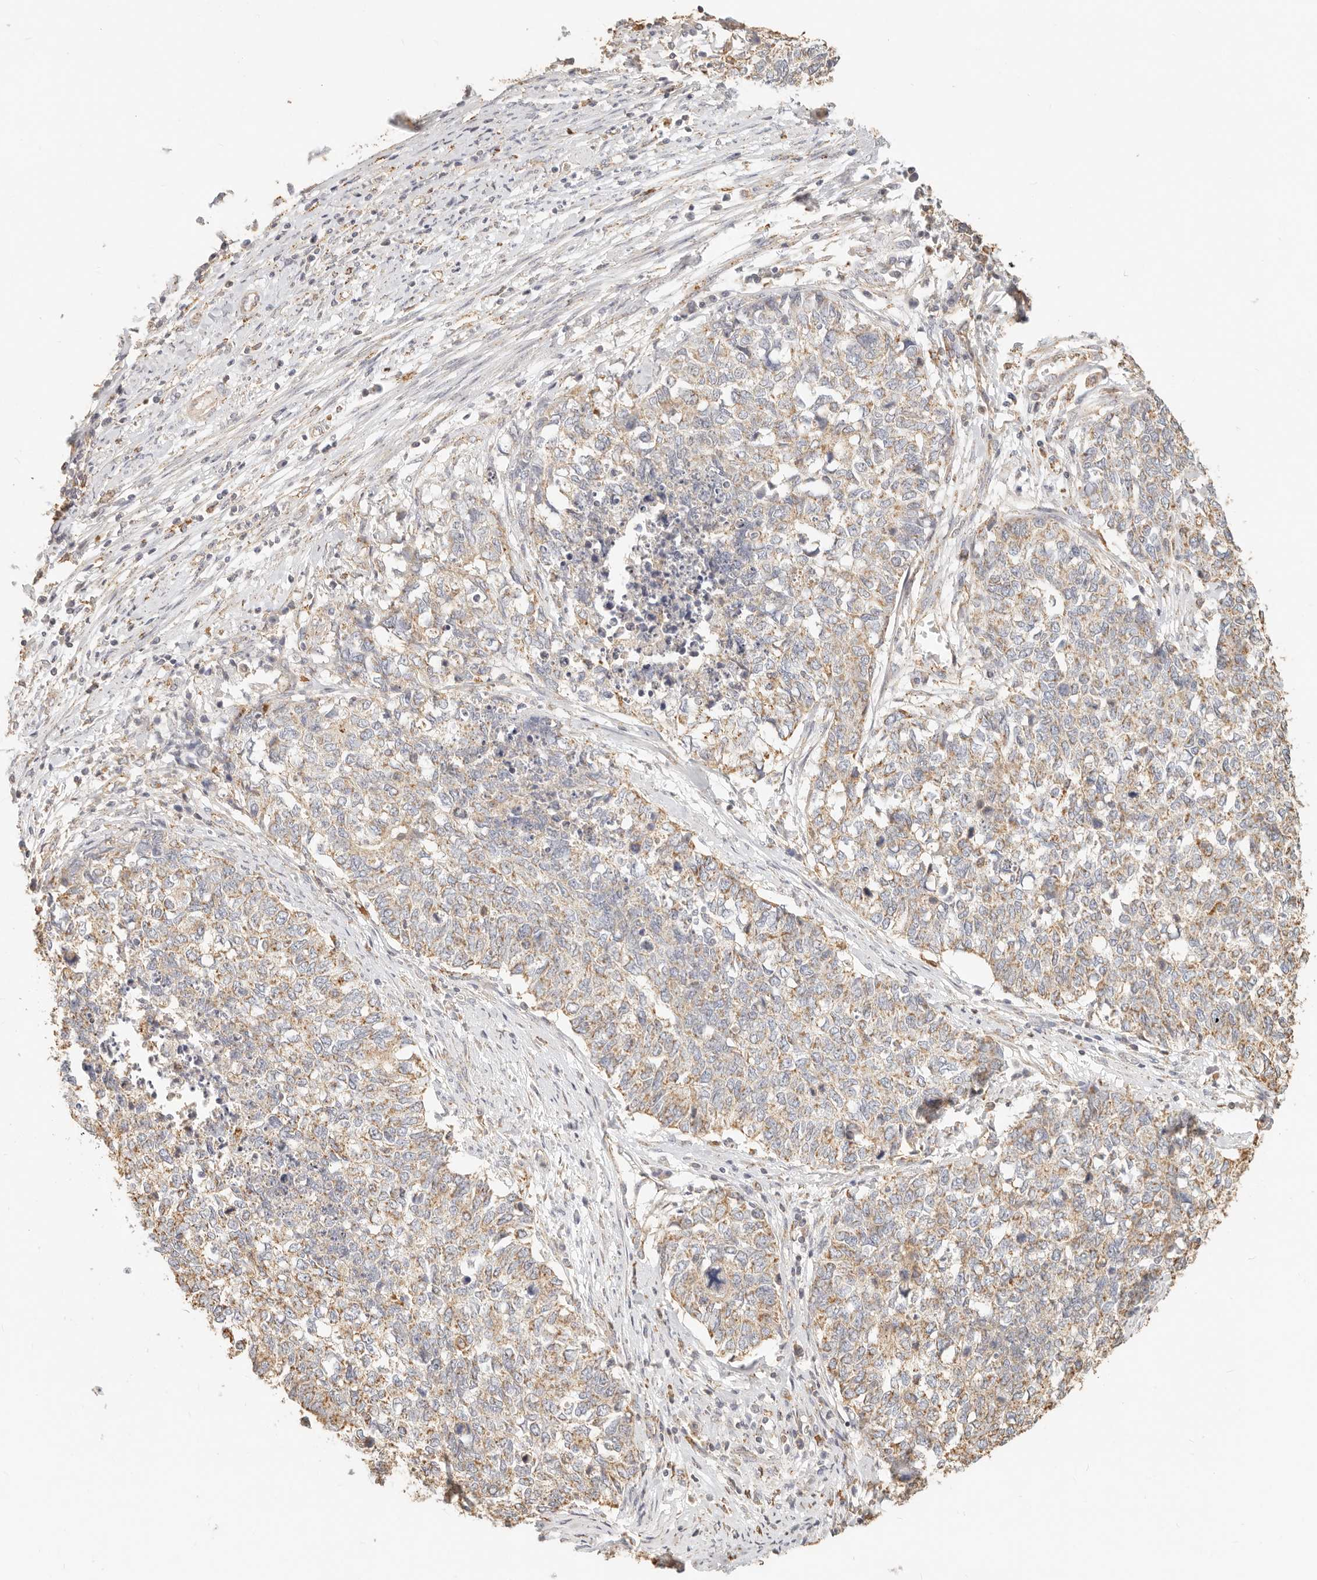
{"staining": {"intensity": "weak", "quantity": "25%-75%", "location": "cytoplasmic/membranous"}, "tissue": "cervical cancer", "cell_type": "Tumor cells", "image_type": "cancer", "snomed": [{"axis": "morphology", "description": "Squamous cell carcinoma, NOS"}, {"axis": "topography", "description": "Cervix"}], "caption": "Cervical squamous cell carcinoma was stained to show a protein in brown. There is low levels of weak cytoplasmic/membranous expression in about 25%-75% of tumor cells. (DAB IHC with brightfield microscopy, high magnification).", "gene": "CNMD", "patient": {"sex": "female", "age": 63}}